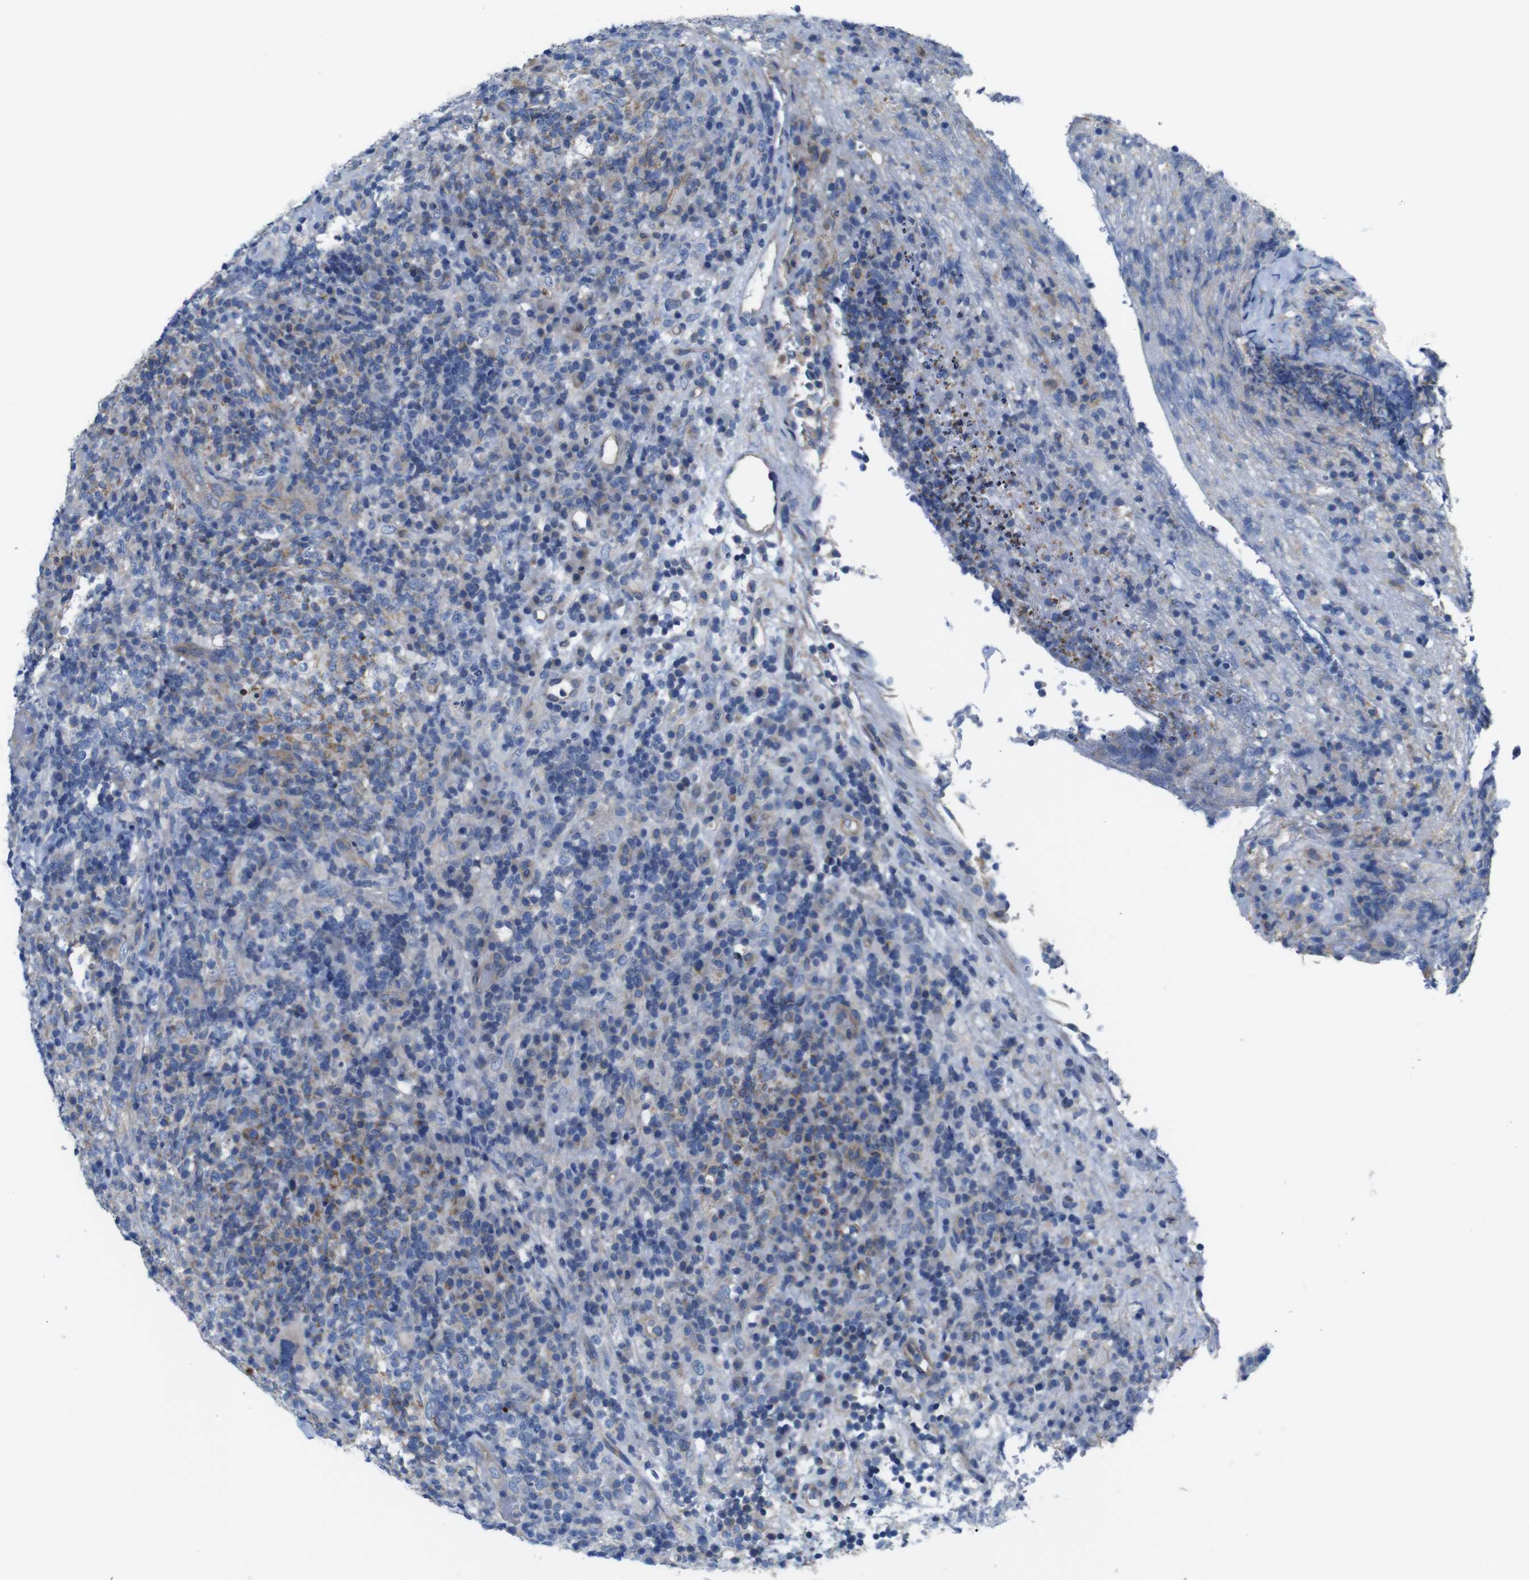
{"staining": {"intensity": "moderate", "quantity": "<25%", "location": "cytoplasmic/membranous"}, "tissue": "lymphoma", "cell_type": "Tumor cells", "image_type": "cancer", "snomed": [{"axis": "morphology", "description": "Malignant lymphoma, non-Hodgkin's type, High grade"}, {"axis": "topography", "description": "Lymph node"}], "caption": "Malignant lymphoma, non-Hodgkin's type (high-grade) tissue exhibits moderate cytoplasmic/membranous positivity in about <25% of tumor cells", "gene": "PDCD1LG2", "patient": {"sex": "female", "age": 76}}